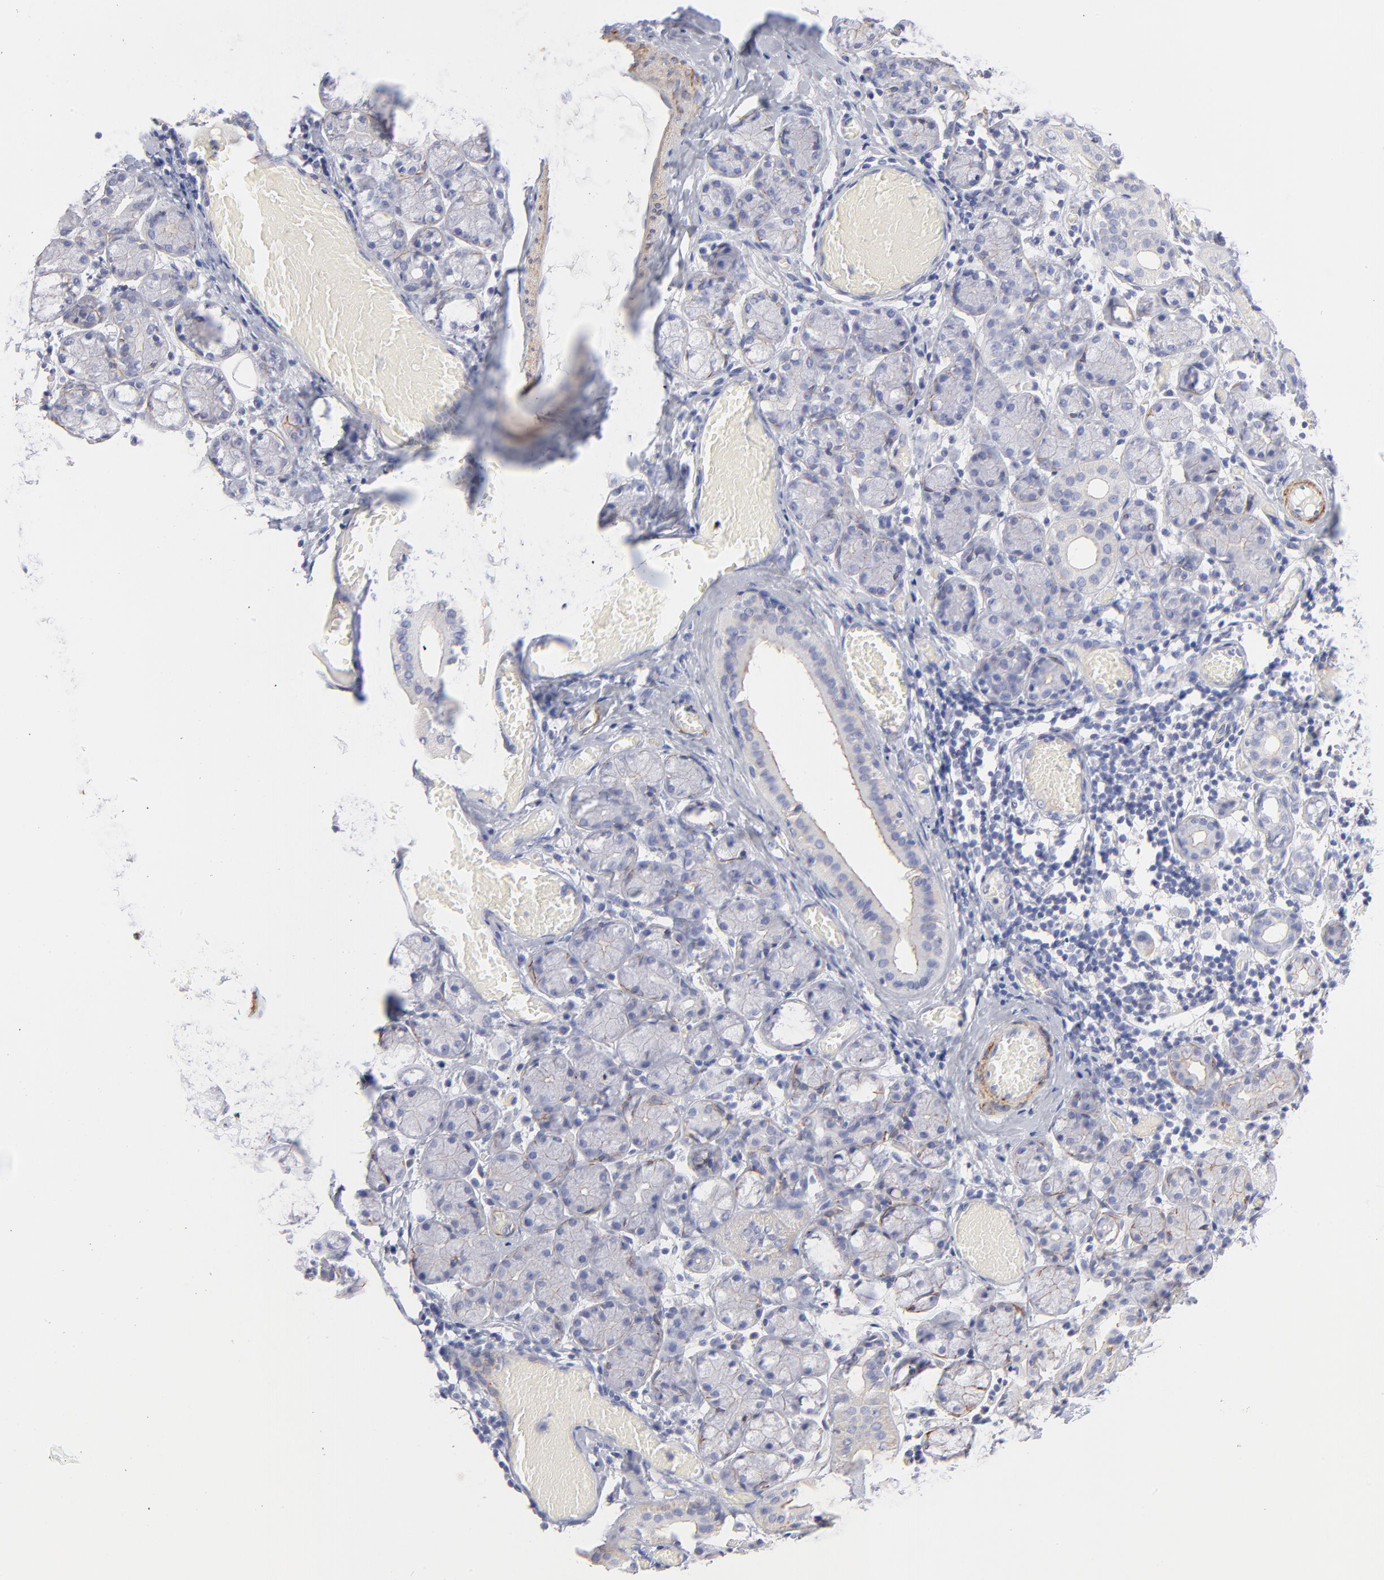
{"staining": {"intensity": "weak", "quantity": "<25%", "location": "cytoplasmic/membranous"}, "tissue": "salivary gland", "cell_type": "Glandular cells", "image_type": "normal", "snomed": [{"axis": "morphology", "description": "Normal tissue, NOS"}, {"axis": "topography", "description": "Salivary gland"}], "caption": "The histopathology image displays no staining of glandular cells in benign salivary gland.", "gene": "ACTA2", "patient": {"sex": "female", "age": 24}}